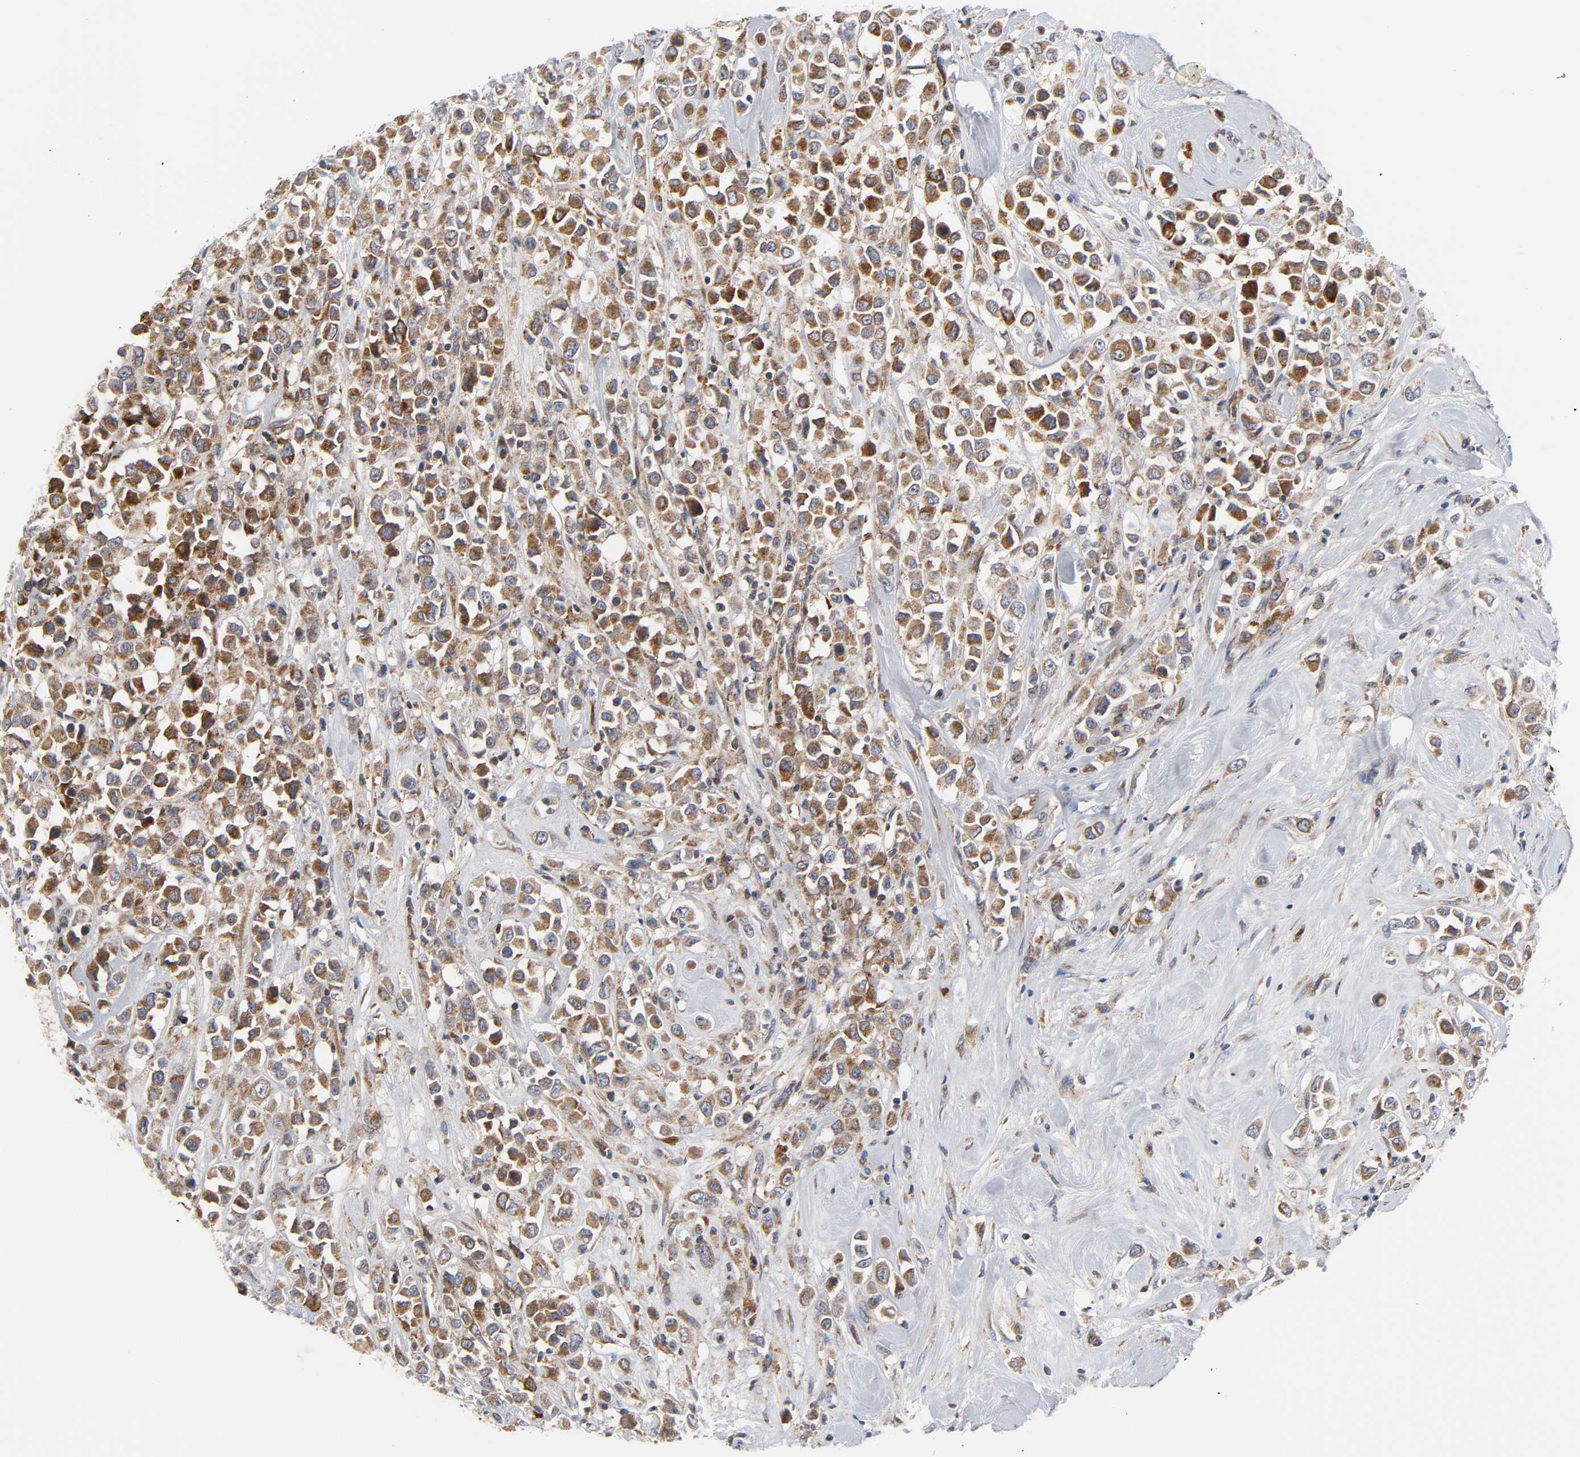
{"staining": {"intensity": "moderate", "quantity": ">75%", "location": "cytoplasmic/membranous"}, "tissue": "breast cancer", "cell_type": "Tumor cells", "image_type": "cancer", "snomed": [{"axis": "morphology", "description": "Duct carcinoma"}, {"axis": "topography", "description": "Breast"}], "caption": "Human invasive ductal carcinoma (breast) stained with a protein marker shows moderate staining in tumor cells.", "gene": "BAX", "patient": {"sex": "female", "age": 61}}